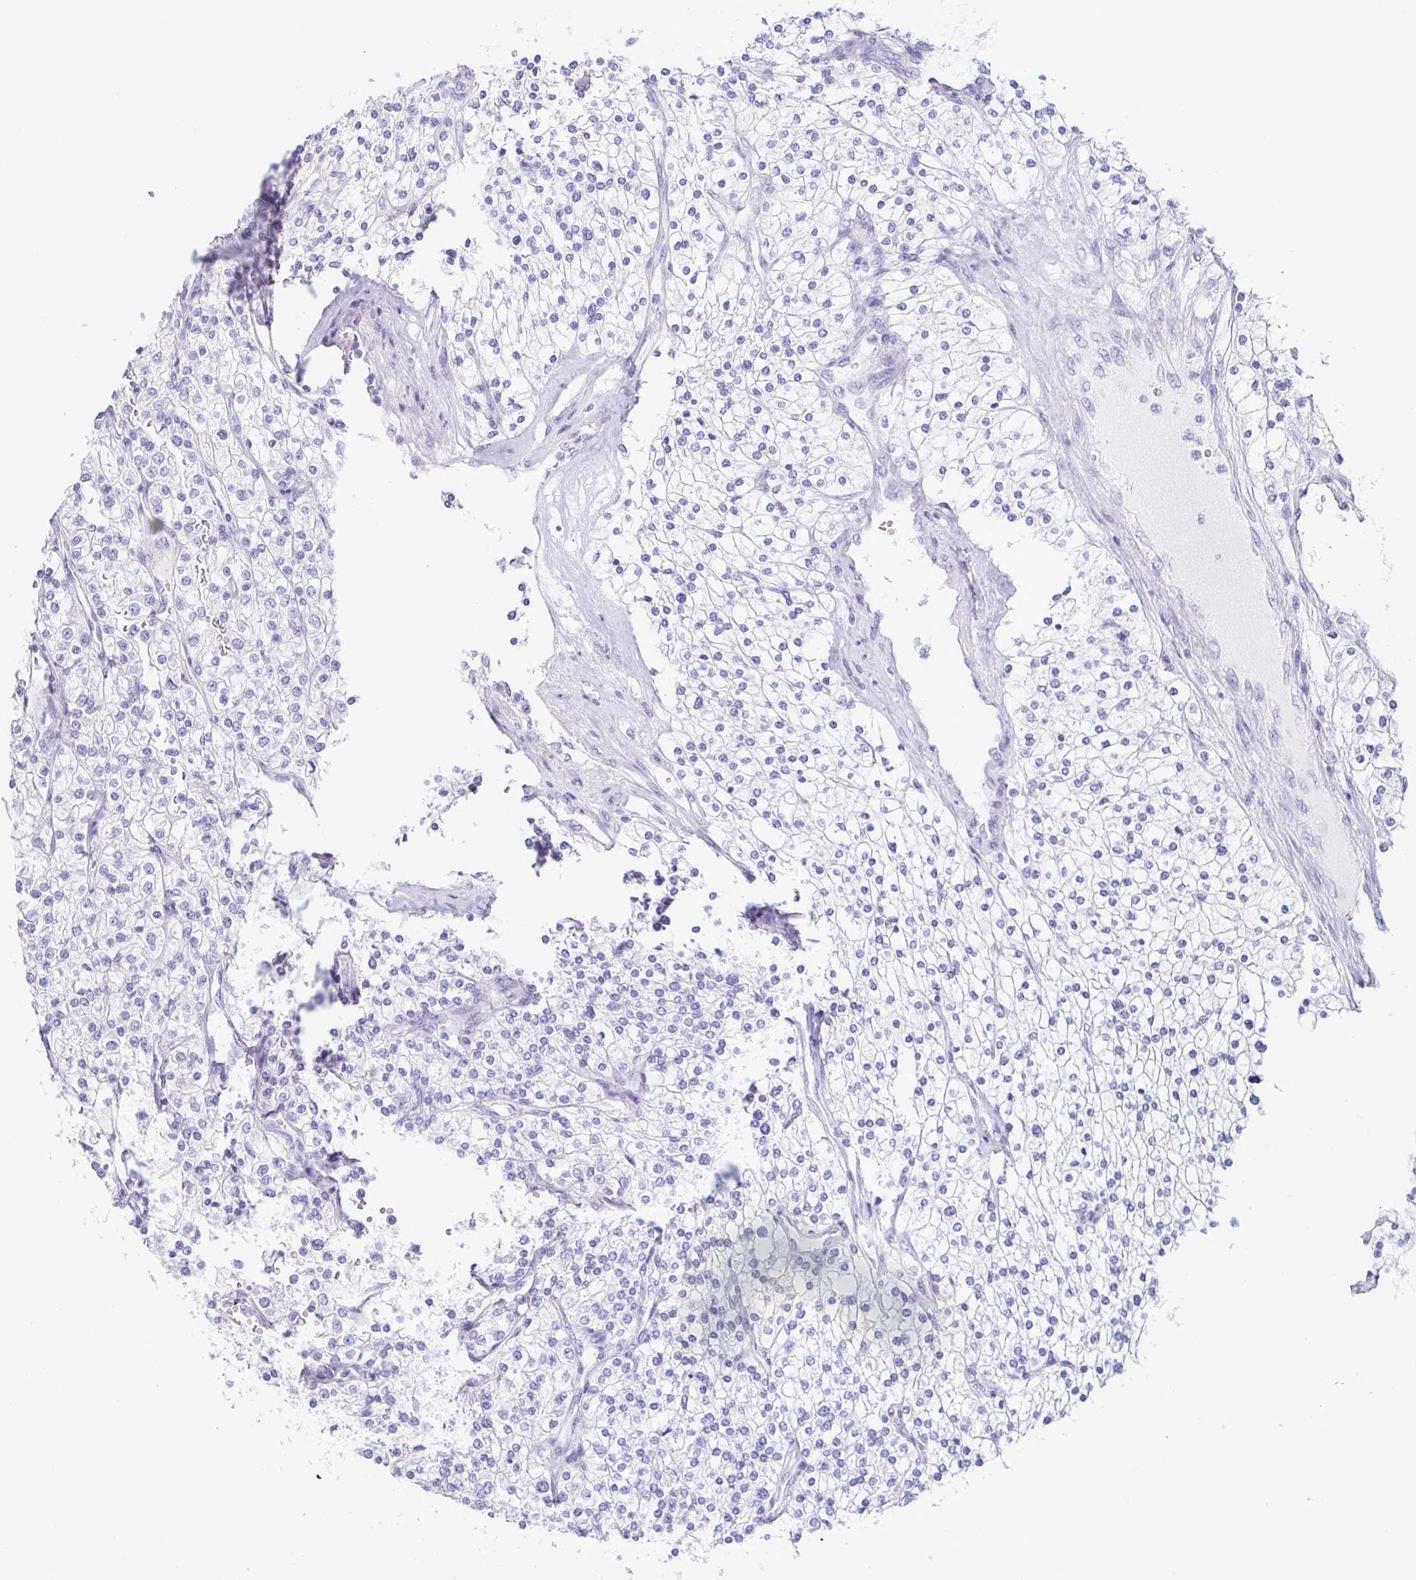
{"staining": {"intensity": "negative", "quantity": "none", "location": "none"}, "tissue": "renal cancer", "cell_type": "Tumor cells", "image_type": "cancer", "snomed": [{"axis": "morphology", "description": "Adenocarcinoma, NOS"}, {"axis": "topography", "description": "Kidney"}], "caption": "This is an IHC image of renal adenocarcinoma. There is no staining in tumor cells.", "gene": "PRR4", "patient": {"sex": "male", "age": 80}}